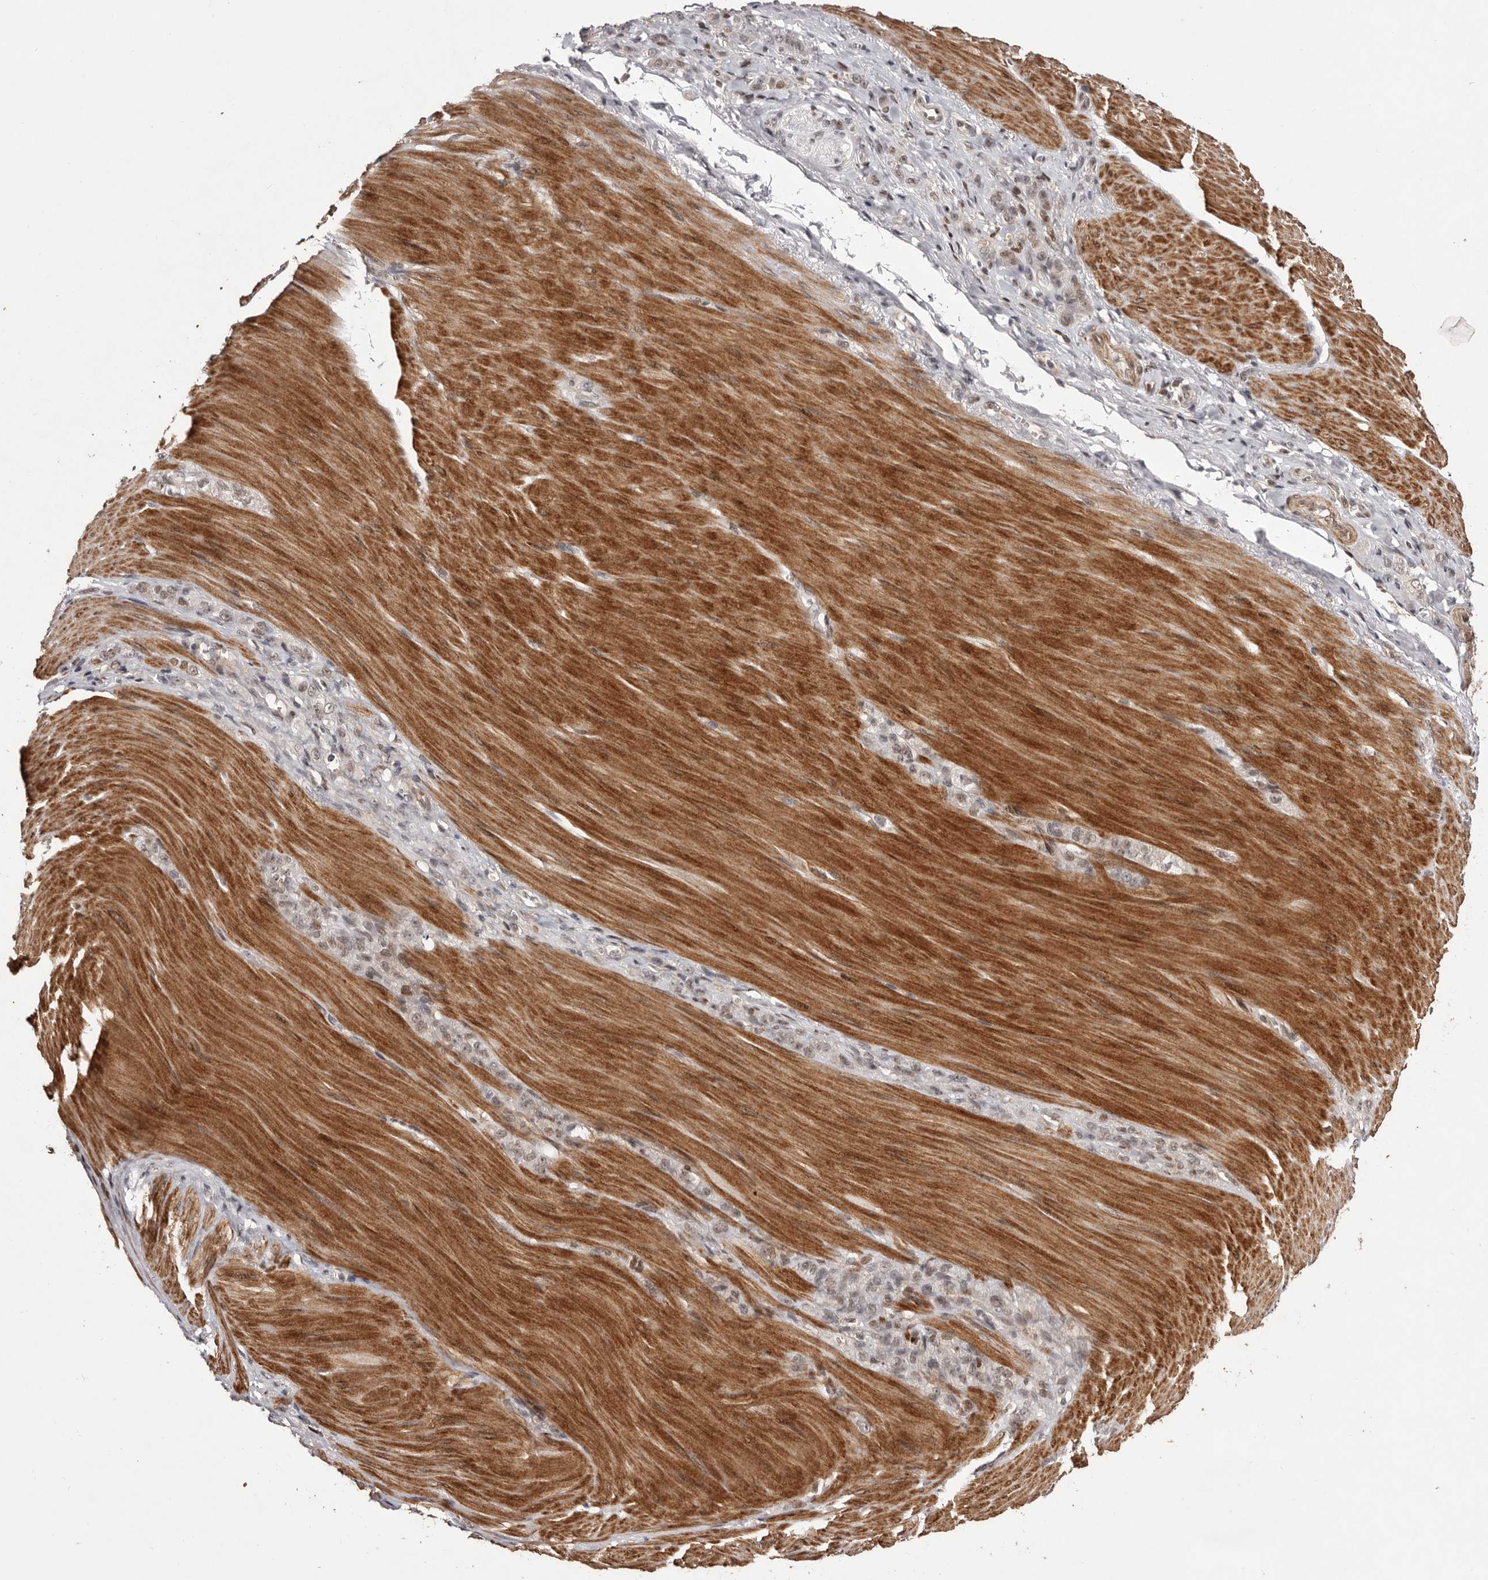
{"staining": {"intensity": "moderate", "quantity": "<25%", "location": "nuclear"}, "tissue": "stomach cancer", "cell_type": "Tumor cells", "image_type": "cancer", "snomed": [{"axis": "morphology", "description": "Normal tissue, NOS"}, {"axis": "morphology", "description": "Adenocarcinoma, NOS"}, {"axis": "topography", "description": "Stomach"}], "caption": "High-magnification brightfield microscopy of adenocarcinoma (stomach) stained with DAB (brown) and counterstained with hematoxylin (blue). tumor cells exhibit moderate nuclear positivity is present in approximately<25% of cells.", "gene": "FBXO5", "patient": {"sex": "male", "age": 82}}